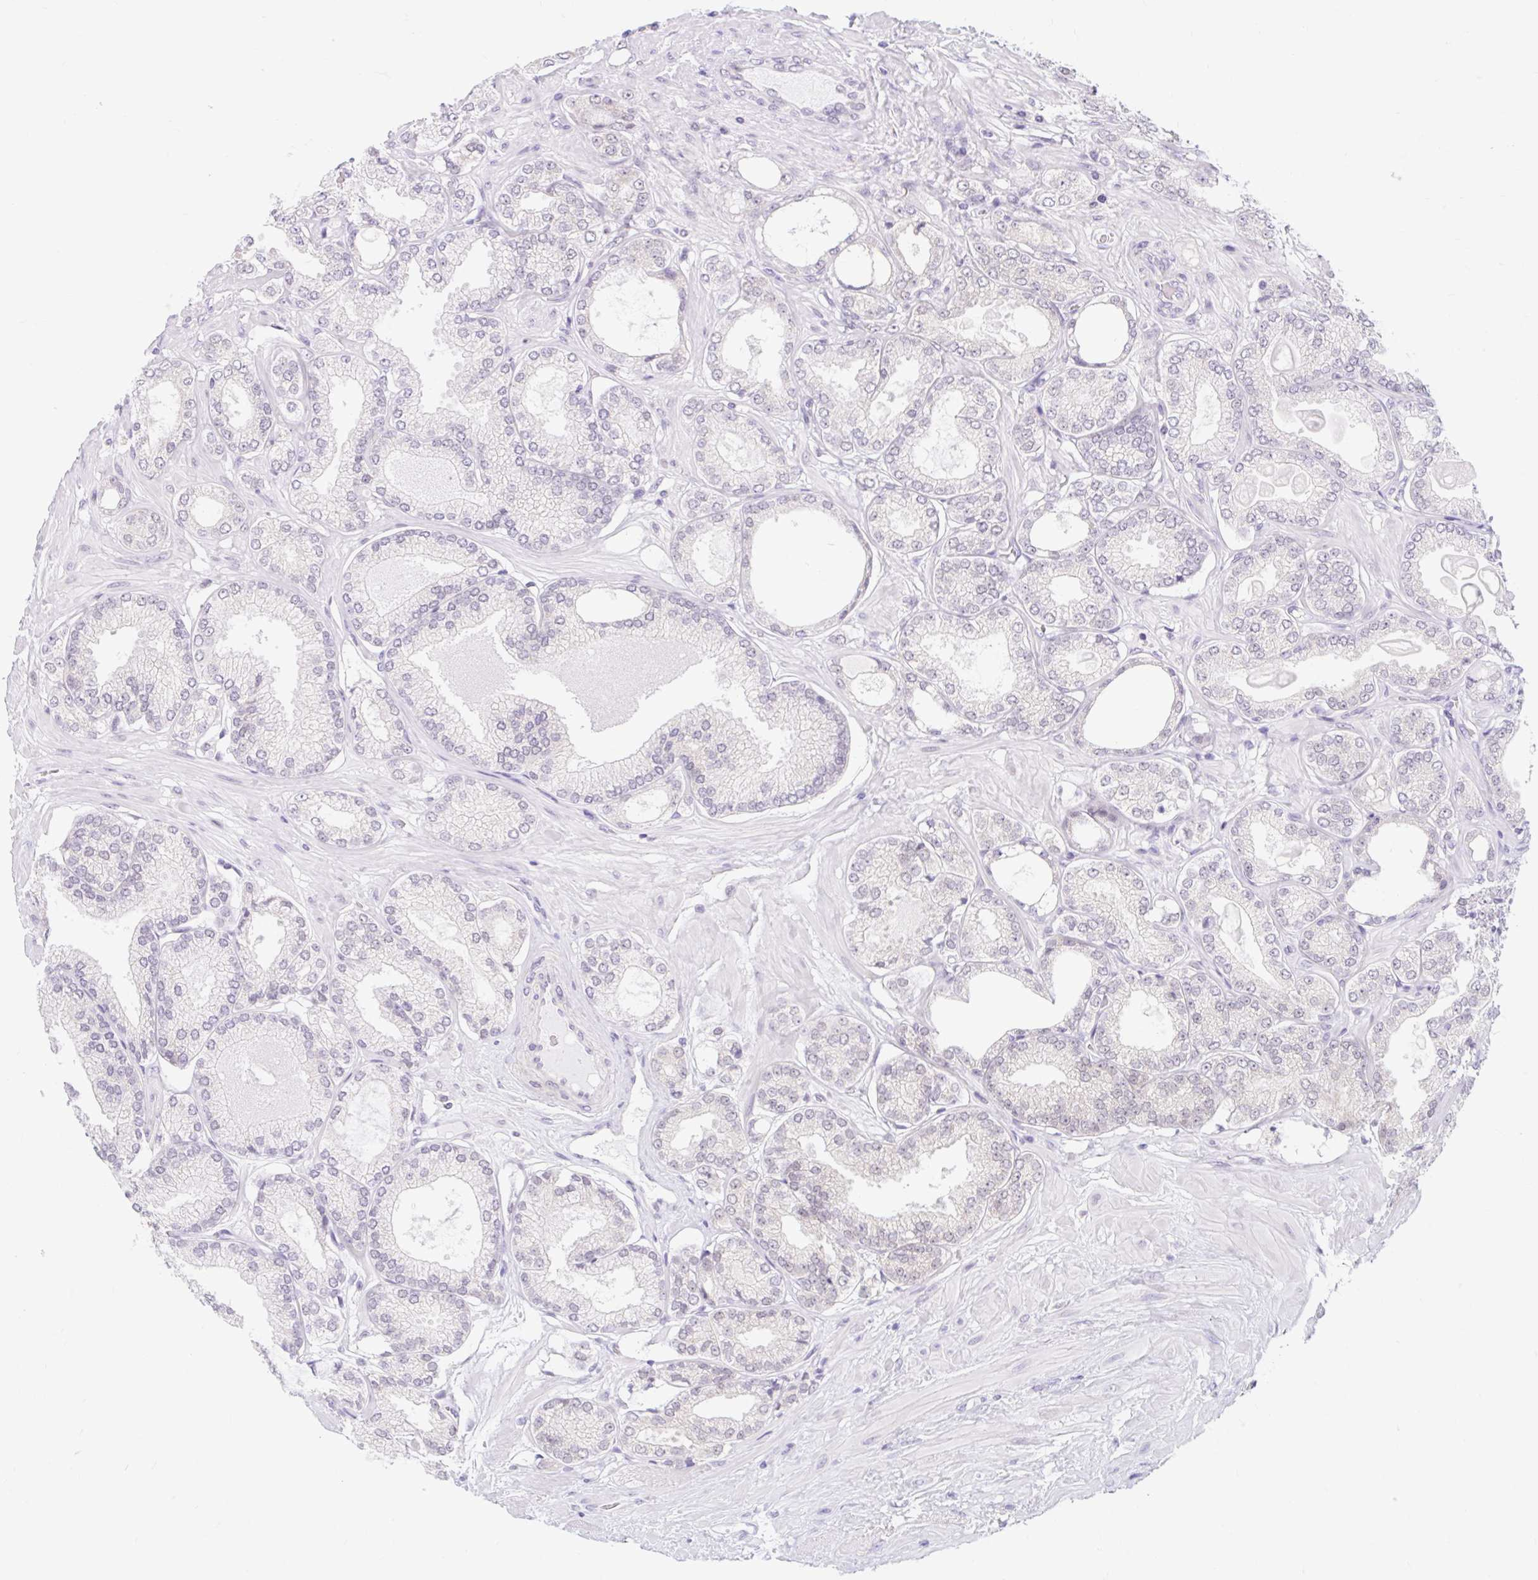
{"staining": {"intensity": "negative", "quantity": "none", "location": "none"}, "tissue": "prostate cancer", "cell_type": "Tumor cells", "image_type": "cancer", "snomed": [{"axis": "morphology", "description": "Adenocarcinoma, High grade"}, {"axis": "topography", "description": "Prostate"}], "caption": "The immunohistochemistry photomicrograph has no significant positivity in tumor cells of prostate cancer tissue. Brightfield microscopy of immunohistochemistry (IHC) stained with DAB (brown) and hematoxylin (blue), captured at high magnification.", "gene": "ITPK1", "patient": {"sex": "male", "age": 68}}